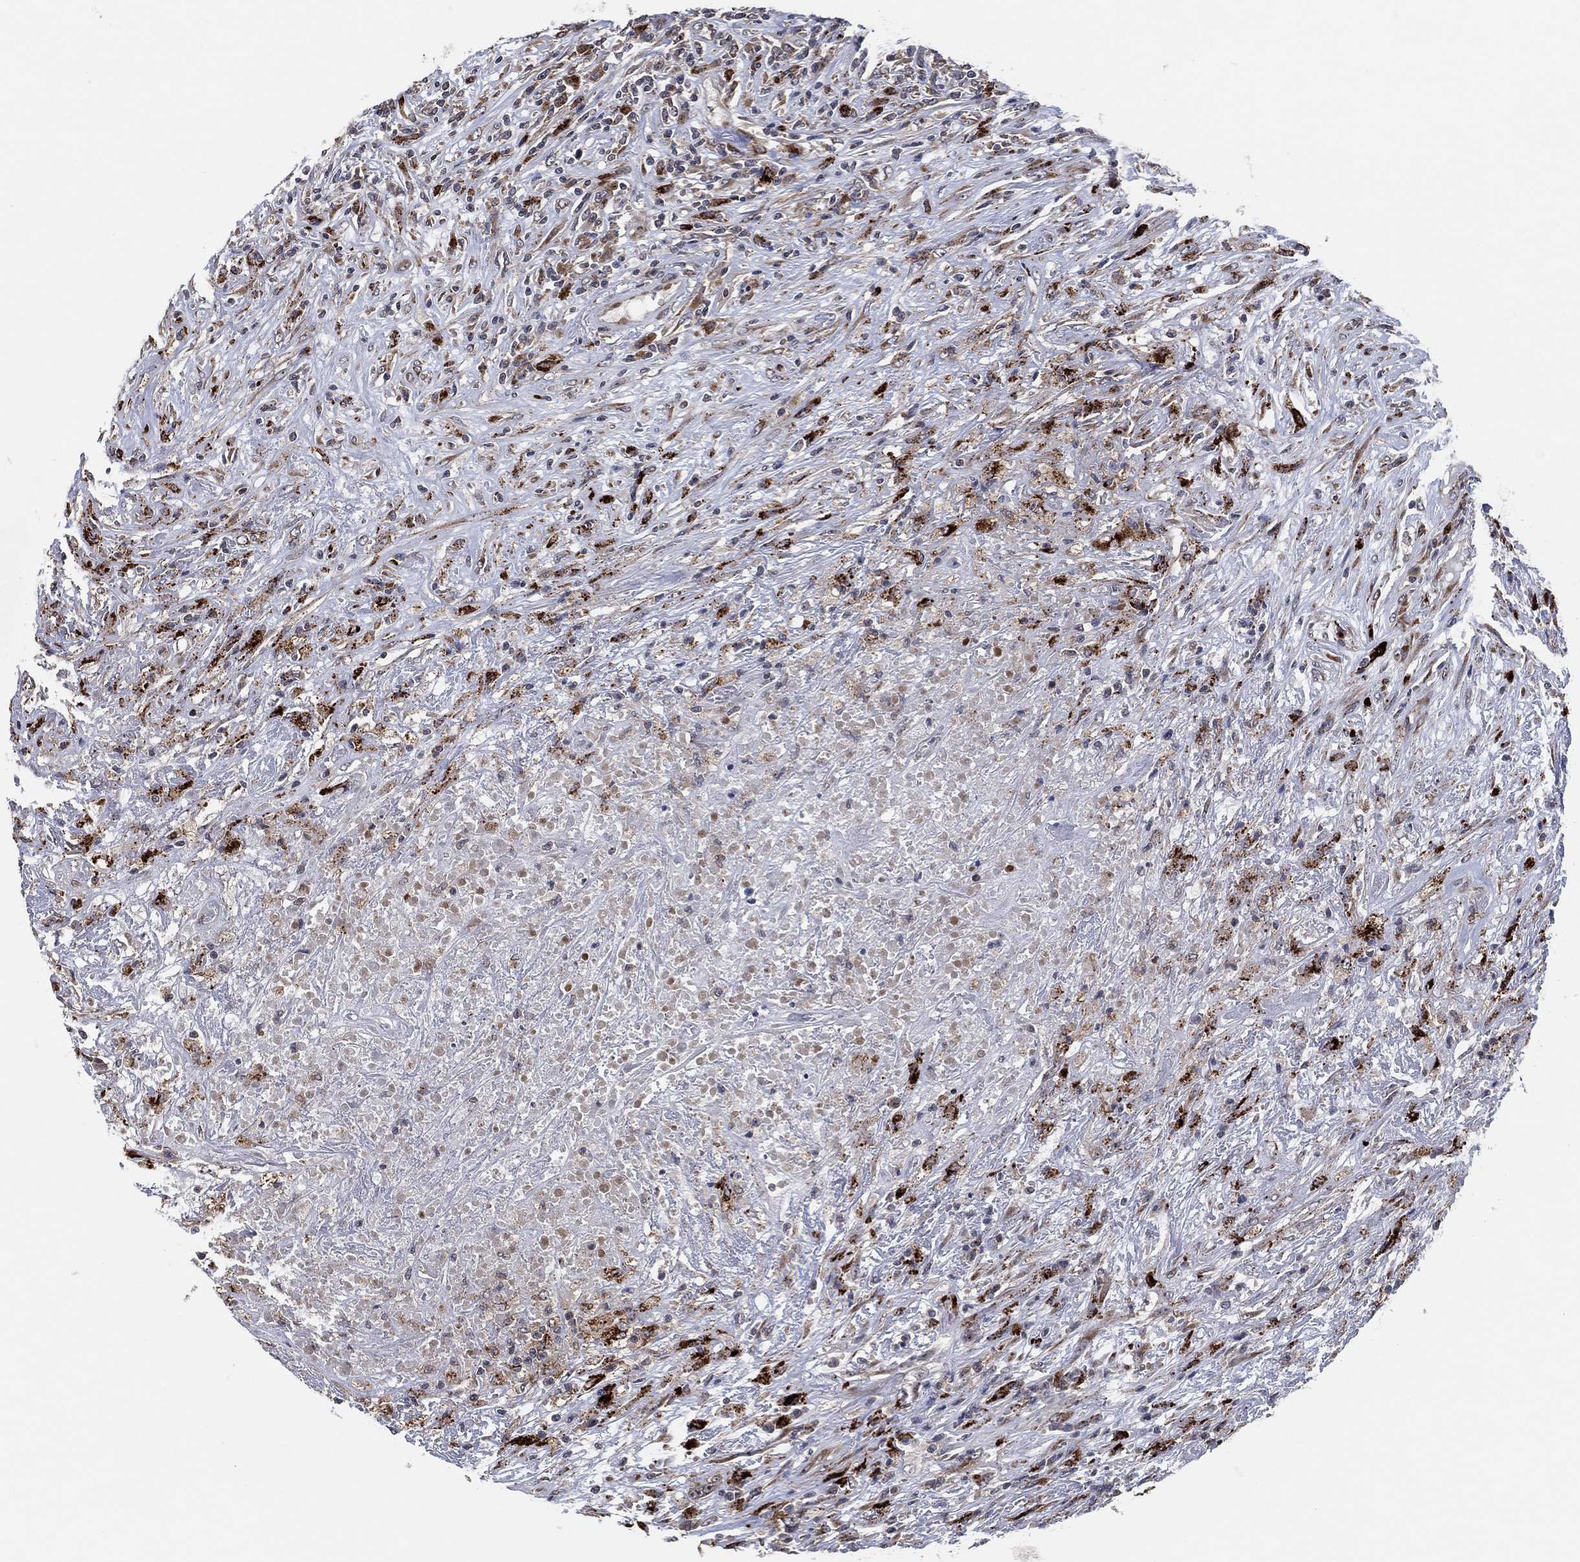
{"staining": {"intensity": "weak", "quantity": "25%-75%", "location": "cytoplasmic/membranous"}, "tissue": "lymphoma", "cell_type": "Tumor cells", "image_type": "cancer", "snomed": [{"axis": "morphology", "description": "Malignant lymphoma, non-Hodgkin's type, High grade"}, {"axis": "topography", "description": "Lung"}], "caption": "An immunohistochemistry (IHC) photomicrograph of tumor tissue is shown. Protein staining in brown highlights weak cytoplasmic/membranous positivity in high-grade malignant lymphoma, non-Hodgkin's type within tumor cells. (DAB (3,3'-diaminobenzidine) IHC with brightfield microscopy, high magnification).", "gene": "FAM104A", "patient": {"sex": "male", "age": 79}}